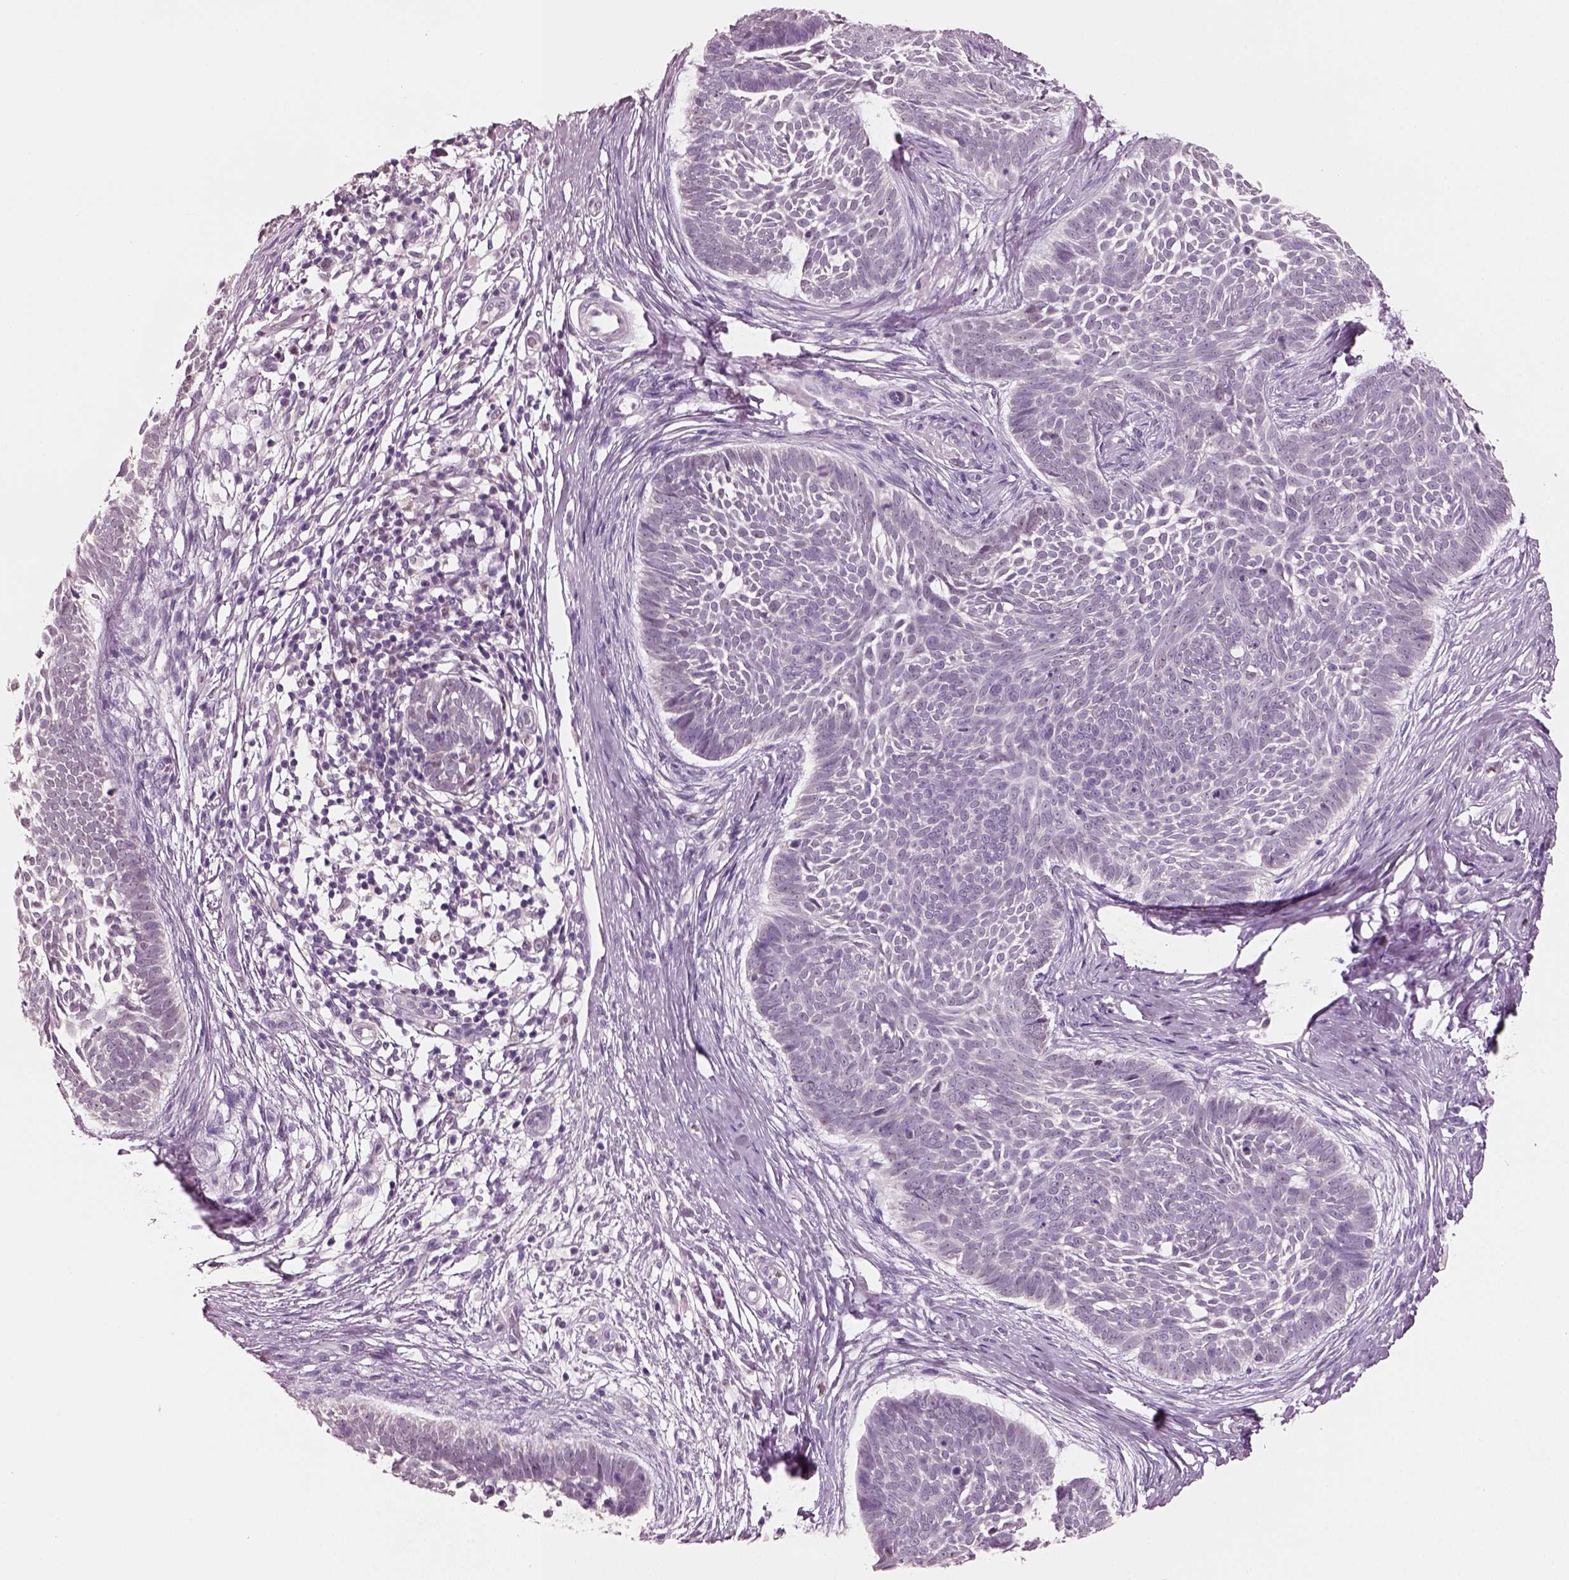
{"staining": {"intensity": "negative", "quantity": "none", "location": "none"}, "tissue": "skin cancer", "cell_type": "Tumor cells", "image_type": "cancer", "snomed": [{"axis": "morphology", "description": "Basal cell carcinoma"}, {"axis": "topography", "description": "Skin"}], "caption": "IHC histopathology image of neoplastic tissue: human skin basal cell carcinoma stained with DAB (3,3'-diaminobenzidine) shows no significant protein positivity in tumor cells.", "gene": "ELSPBP1", "patient": {"sex": "male", "age": 85}}